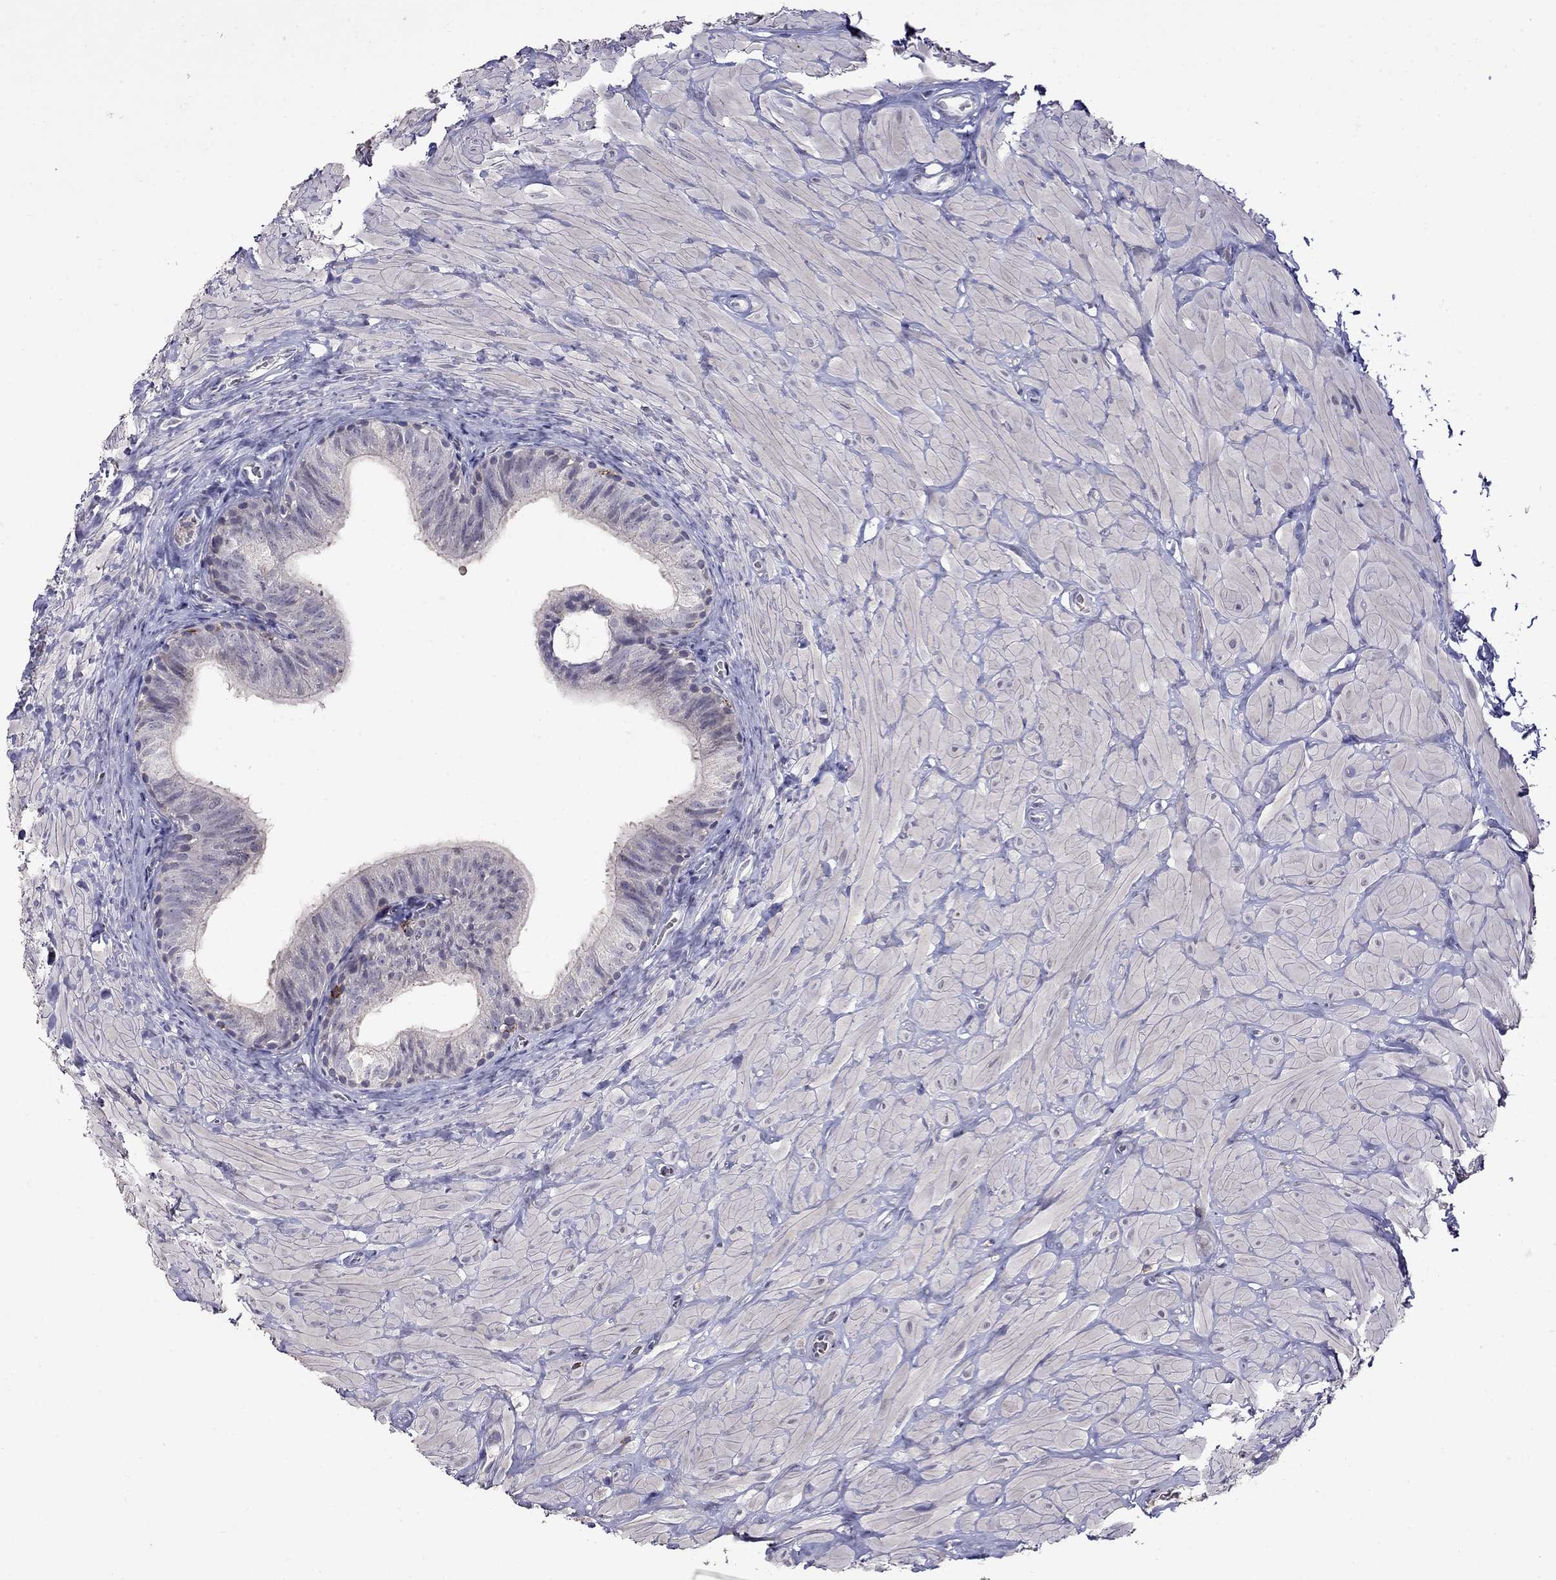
{"staining": {"intensity": "negative", "quantity": "none", "location": "none"}, "tissue": "epididymis", "cell_type": "Glandular cells", "image_type": "normal", "snomed": [{"axis": "morphology", "description": "Normal tissue, NOS"}, {"axis": "topography", "description": "Epididymis"}, {"axis": "topography", "description": "Vas deferens"}], "caption": "Immunohistochemistry of benign epididymis demonstrates no expression in glandular cells. The staining is performed using DAB (3,3'-diaminobenzidine) brown chromogen with nuclei counter-stained in using hematoxylin.", "gene": "CD8B", "patient": {"sex": "male", "age": 23}}